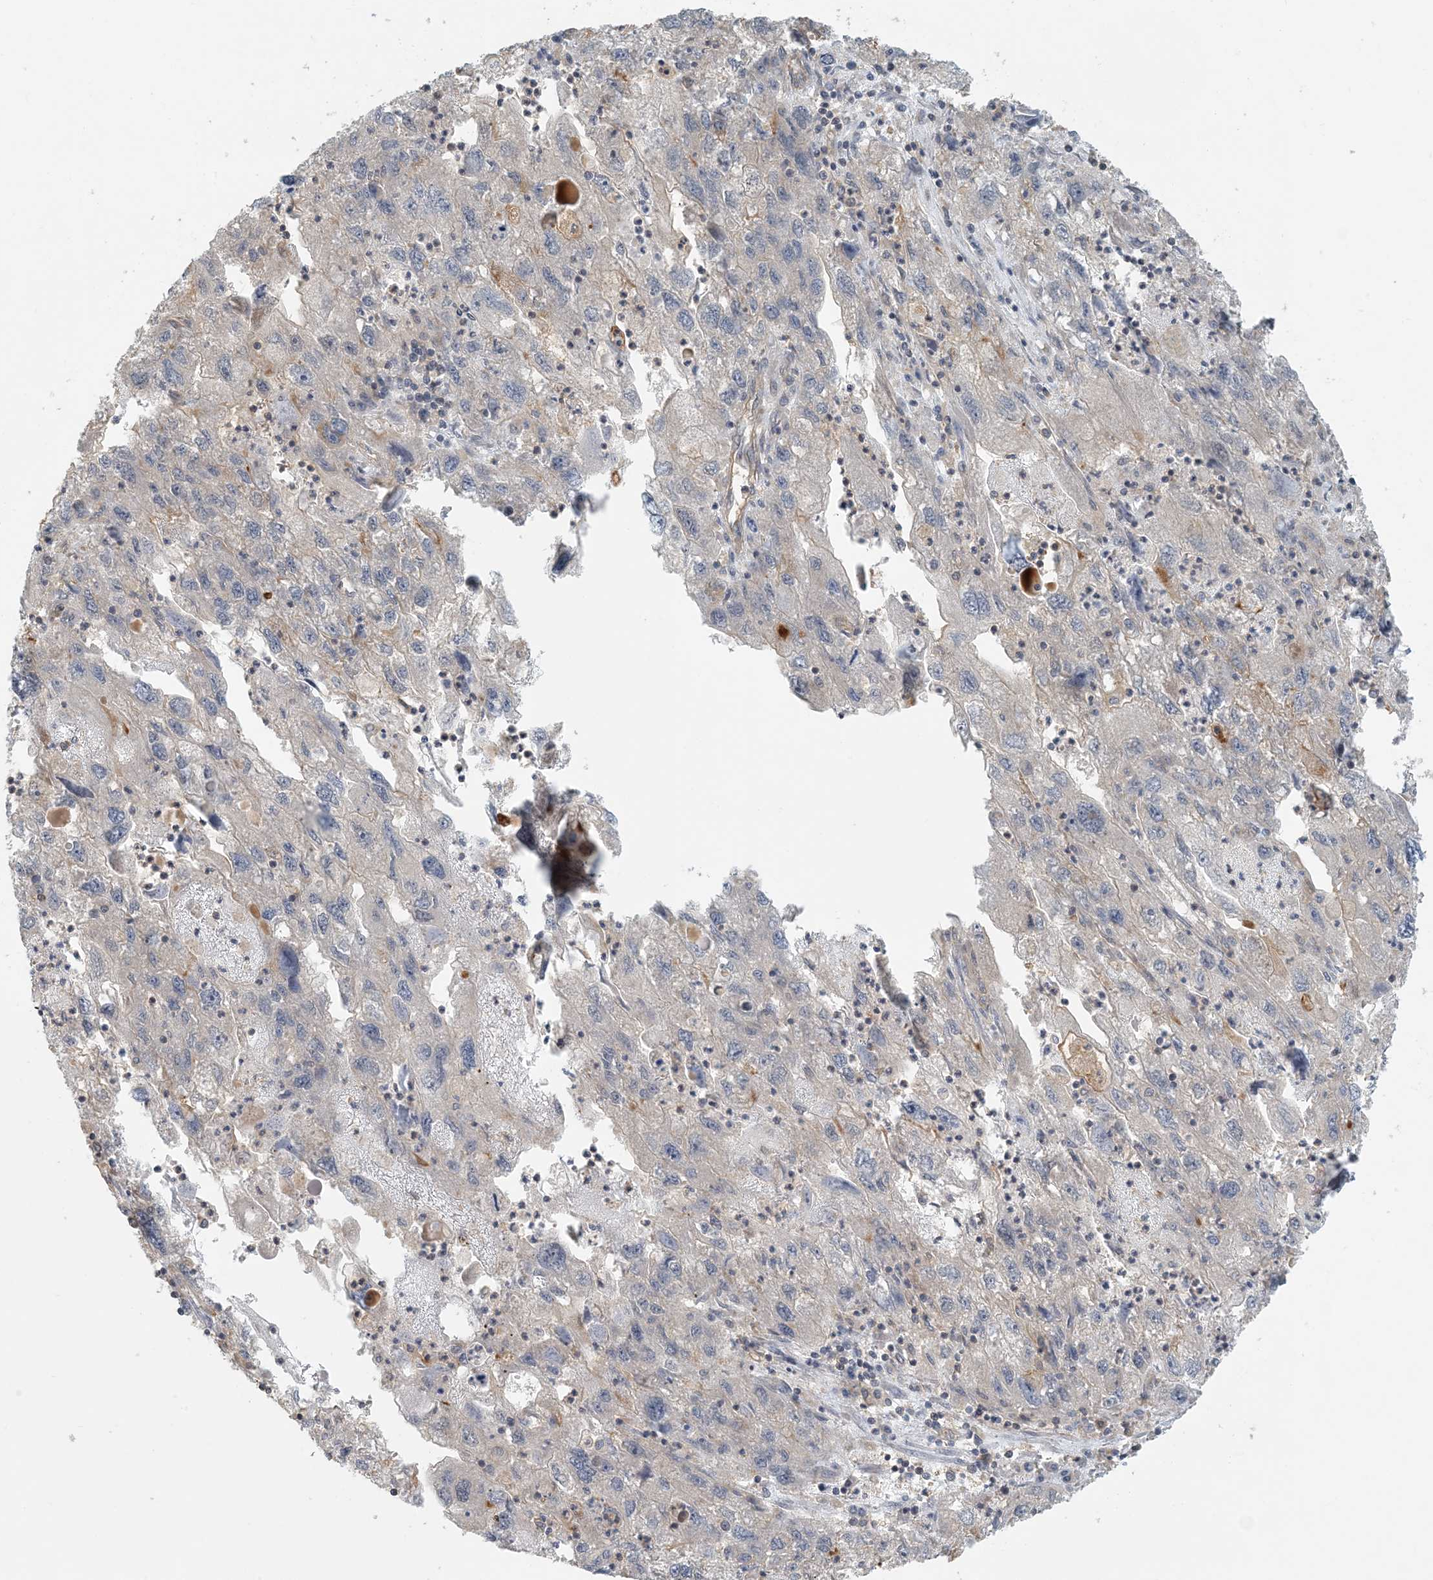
{"staining": {"intensity": "negative", "quantity": "none", "location": "none"}, "tissue": "endometrial cancer", "cell_type": "Tumor cells", "image_type": "cancer", "snomed": [{"axis": "morphology", "description": "Adenocarcinoma, NOS"}, {"axis": "topography", "description": "Endometrium"}], "caption": "IHC micrograph of neoplastic tissue: endometrial cancer stained with DAB (3,3'-diaminobenzidine) displays no significant protein expression in tumor cells.", "gene": "OBI1", "patient": {"sex": "female", "age": 49}}